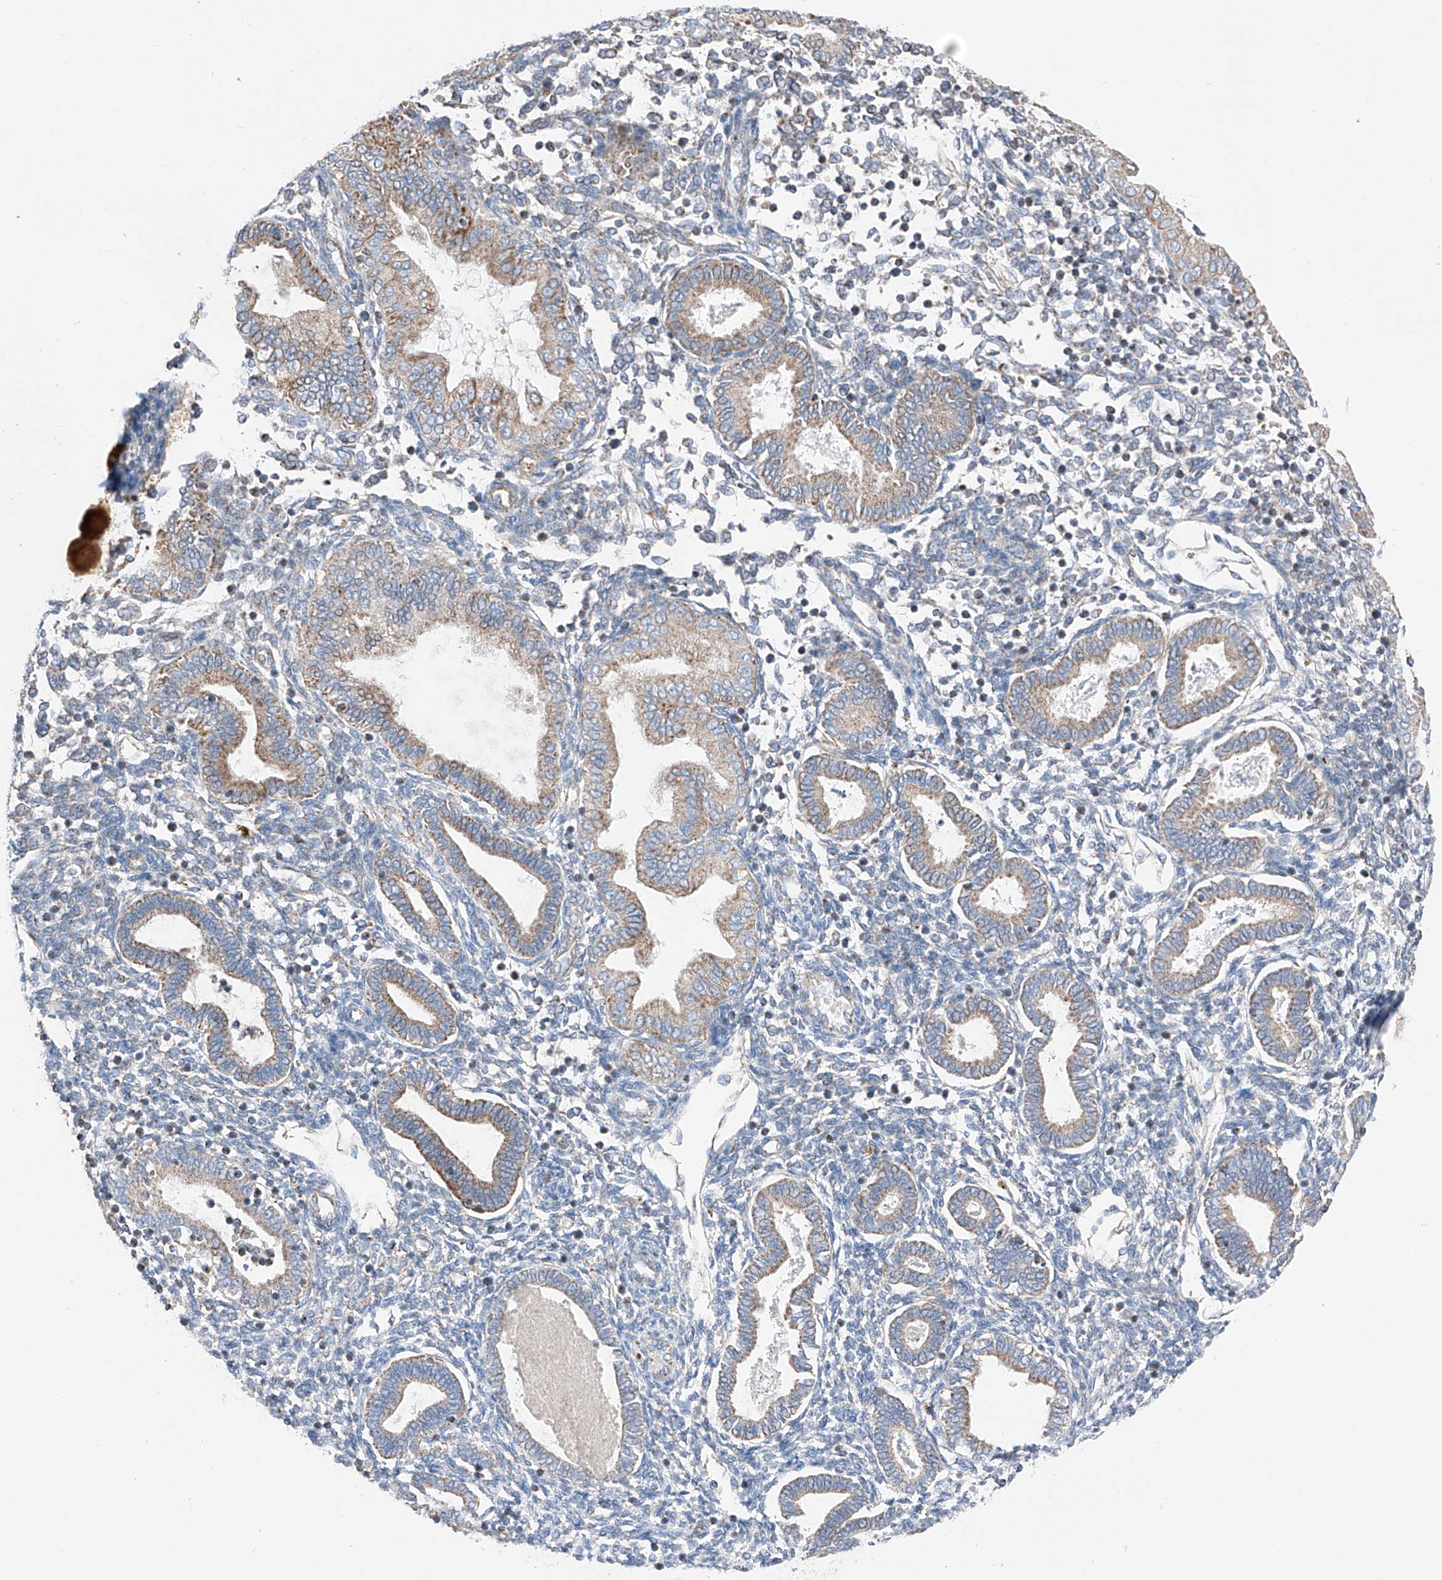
{"staining": {"intensity": "negative", "quantity": "none", "location": "none"}, "tissue": "endometrium", "cell_type": "Cells in endometrial stroma", "image_type": "normal", "snomed": [{"axis": "morphology", "description": "Normal tissue, NOS"}, {"axis": "topography", "description": "Endometrium"}], "caption": "Histopathology image shows no significant protein positivity in cells in endometrial stroma of unremarkable endometrium. Nuclei are stained in blue.", "gene": "MRAP", "patient": {"sex": "female", "age": 53}}